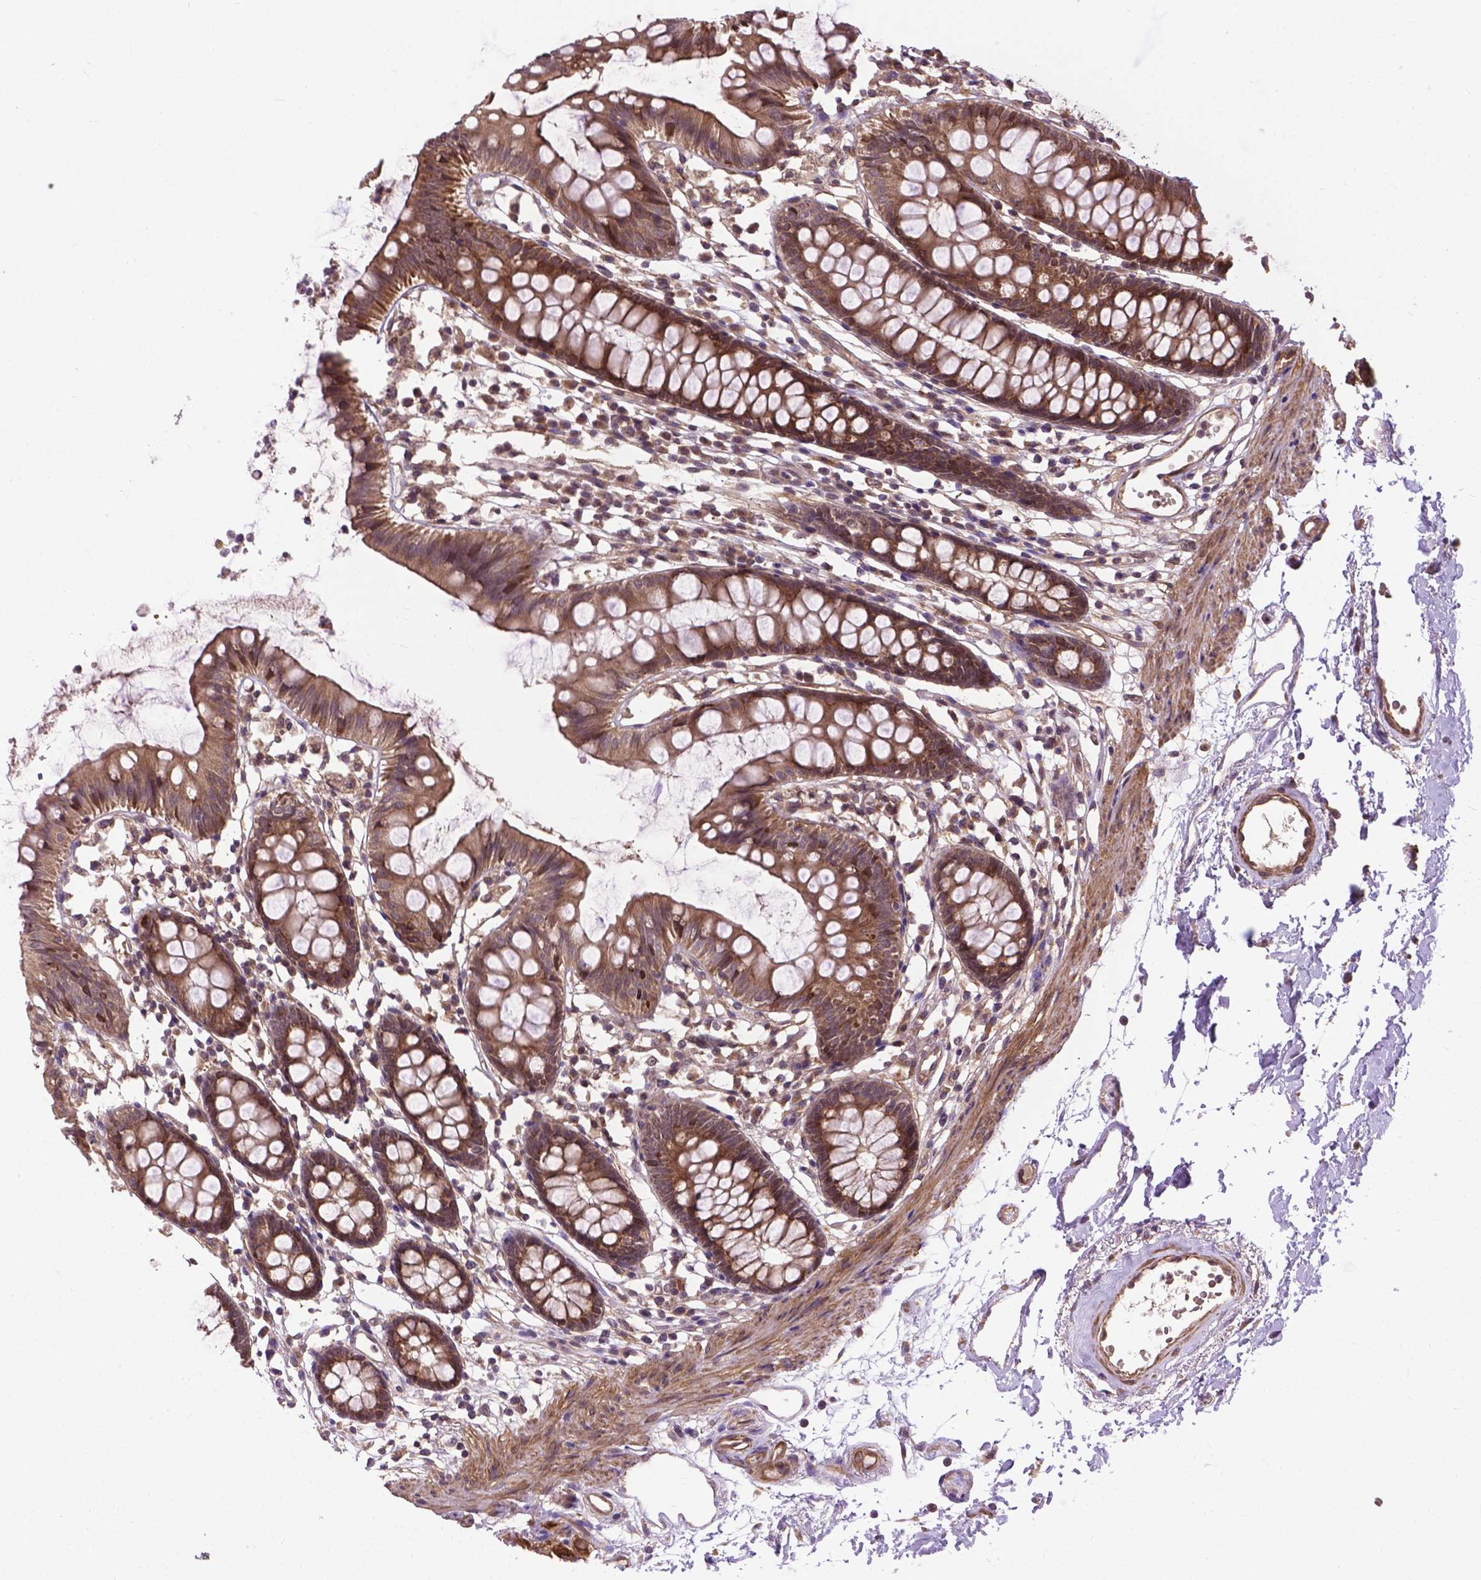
{"staining": {"intensity": "strong", "quantity": ">75%", "location": "cytoplasmic/membranous"}, "tissue": "colon", "cell_type": "Endothelial cells", "image_type": "normal", "snomed": [{"axis": "morphology", "description": "Normal tissue, NOS"}, {"axis": "topography", "description": "Colon"}], "caption": "Immunohistochemical staining of benign human colon reveals high levels of strong cytoplasmic/membranous expression in about >75% of endothelial cells.", "gene": "ZNF616", "patient": {"sex": "female", "age": 84}}